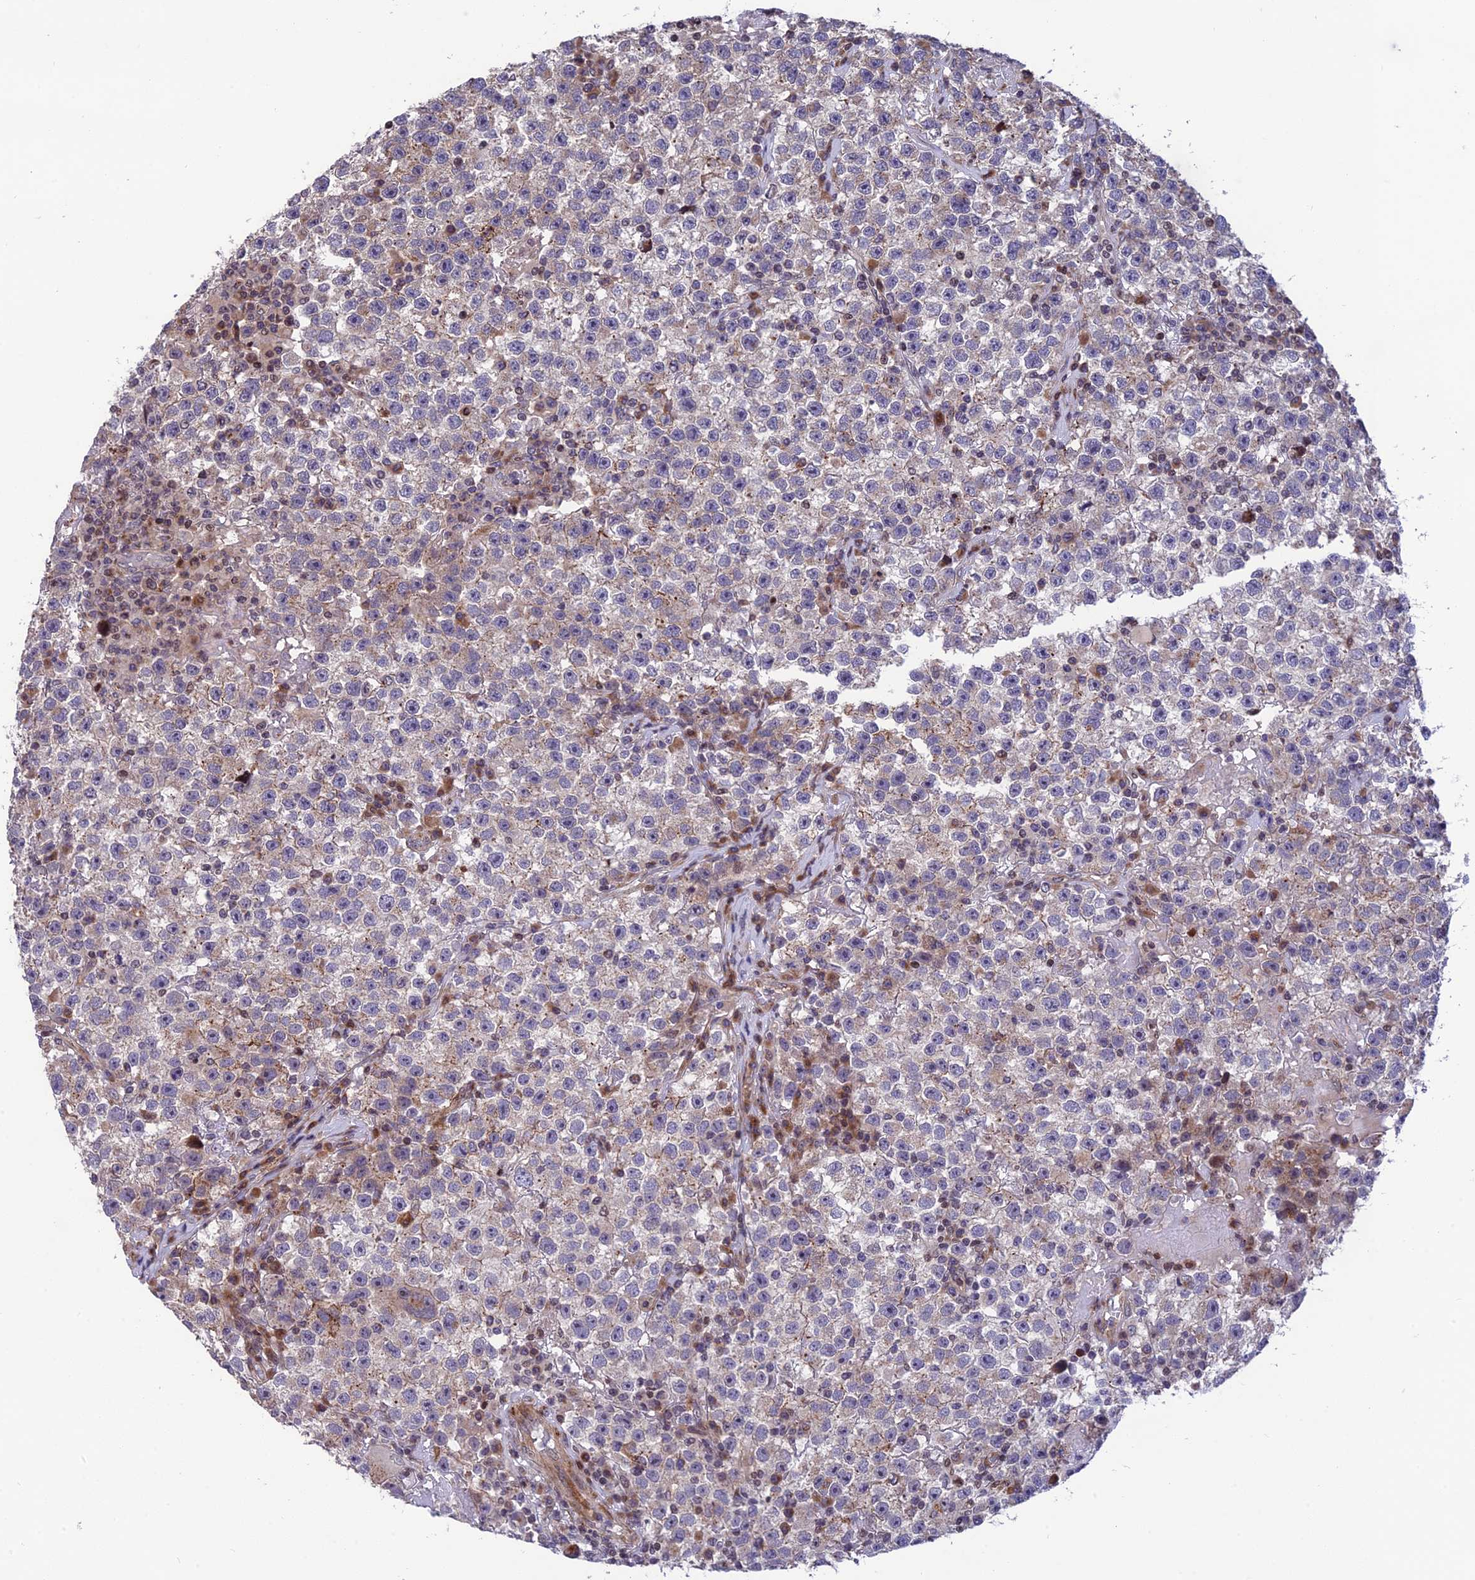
{"staining": {"intensity": "negative", "quantity": "none", "location": "none"}, "tissue": "testis cancer", "cell_type": "Tumor cells", "image_type": "cancer", "snomed": [{"axis": "morphology", "description": "Seminoma, NOS"}, {"axis": "topography", "description": "Testis"}], "caption": "Immunohistochemistry (IHC) image of human seminoma (testis) stained for a protein (brown), which demonstrates no positivity in tumor cells.", "gene": "SMIM7", "patient": {"sex": "male", "age": 22}}